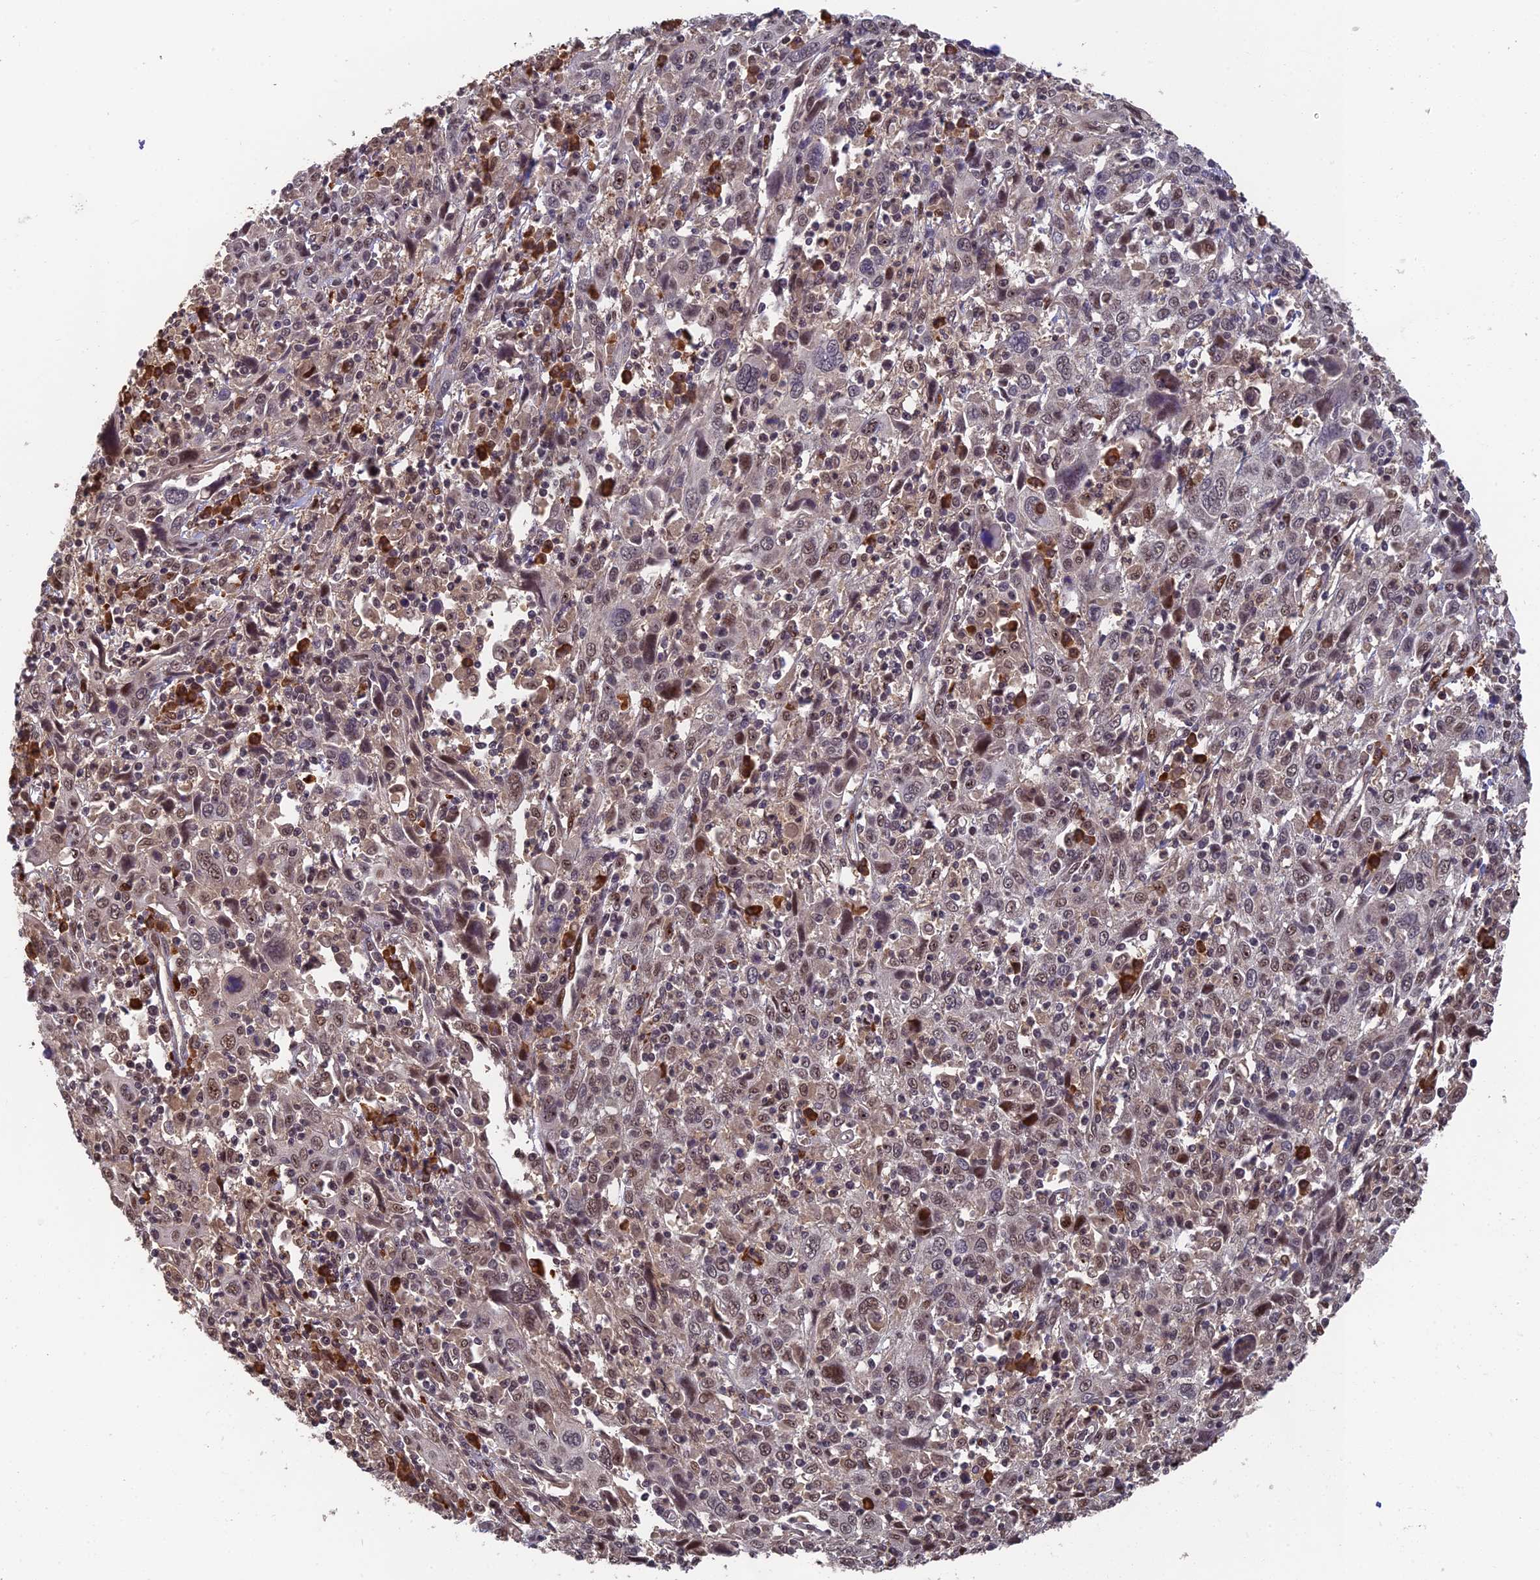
{"staining": {"intensity": "moderate", "quantity": ">75%", "location": "nuclear"}, "tissue": "cervical cancer", "cell_type": "Tumor cells", "image_type": "cancer", "snomed": [{"axis": "morphology", "description": "Squamous cell carcinoma, NOS"}, {"axis": "topography", "description": "Cervix"}], "caption": "Moderate nuclear positivity is identified in about >75% of tumor cells in cervical squamous cell carcinoma. (IHC, brightfield microscopy, high magnification).", "gene": "OSBPL1A", "patient": {"sex": "female", "age": 46}}